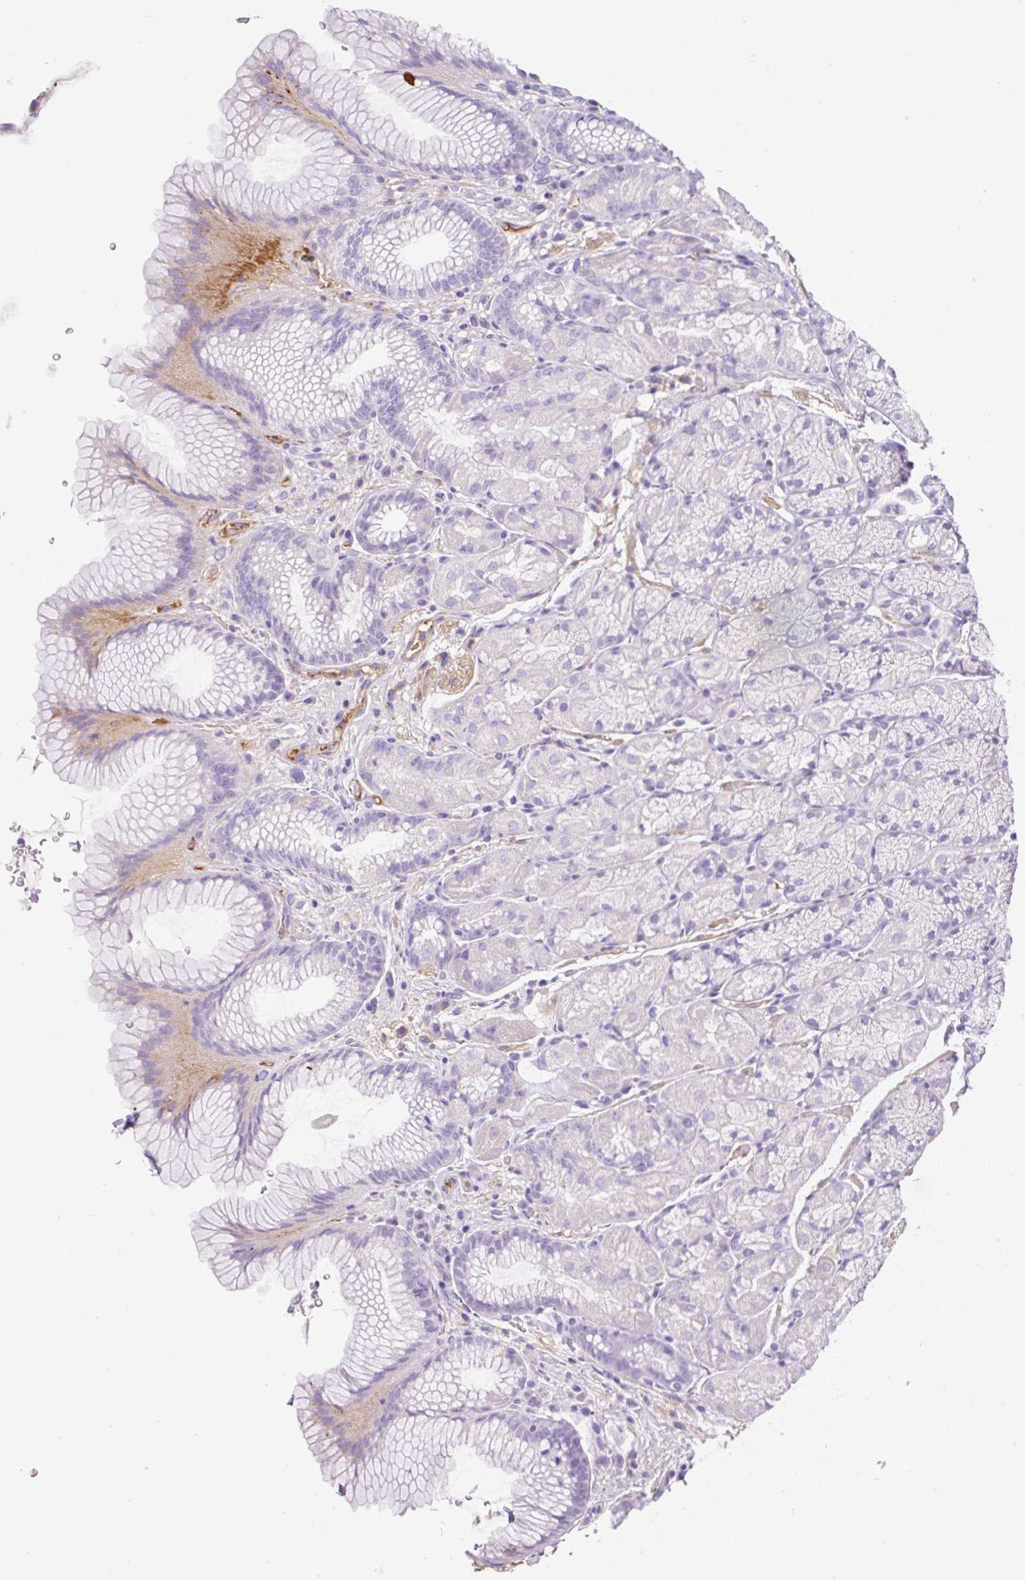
{"staining": {"intensity": "negative", "quantity": "none", "location": "none"}, "tissue": "stomach", "cell_type": "Glandular cells", "image_type": "normal", "snomed": [{"axis": "morphology", "description": "Normal tissue, NOS"}, {"axis": "topography", "description": "Stomach"}], "caption": "This micrograph is of benign stomach stained with IHC to label a protein in brown with the nuclei are counter-stained blue. There is no expression in glandular cells.", "gene": "TDRD15", "patient": {"sex": "male", "age": 63}}